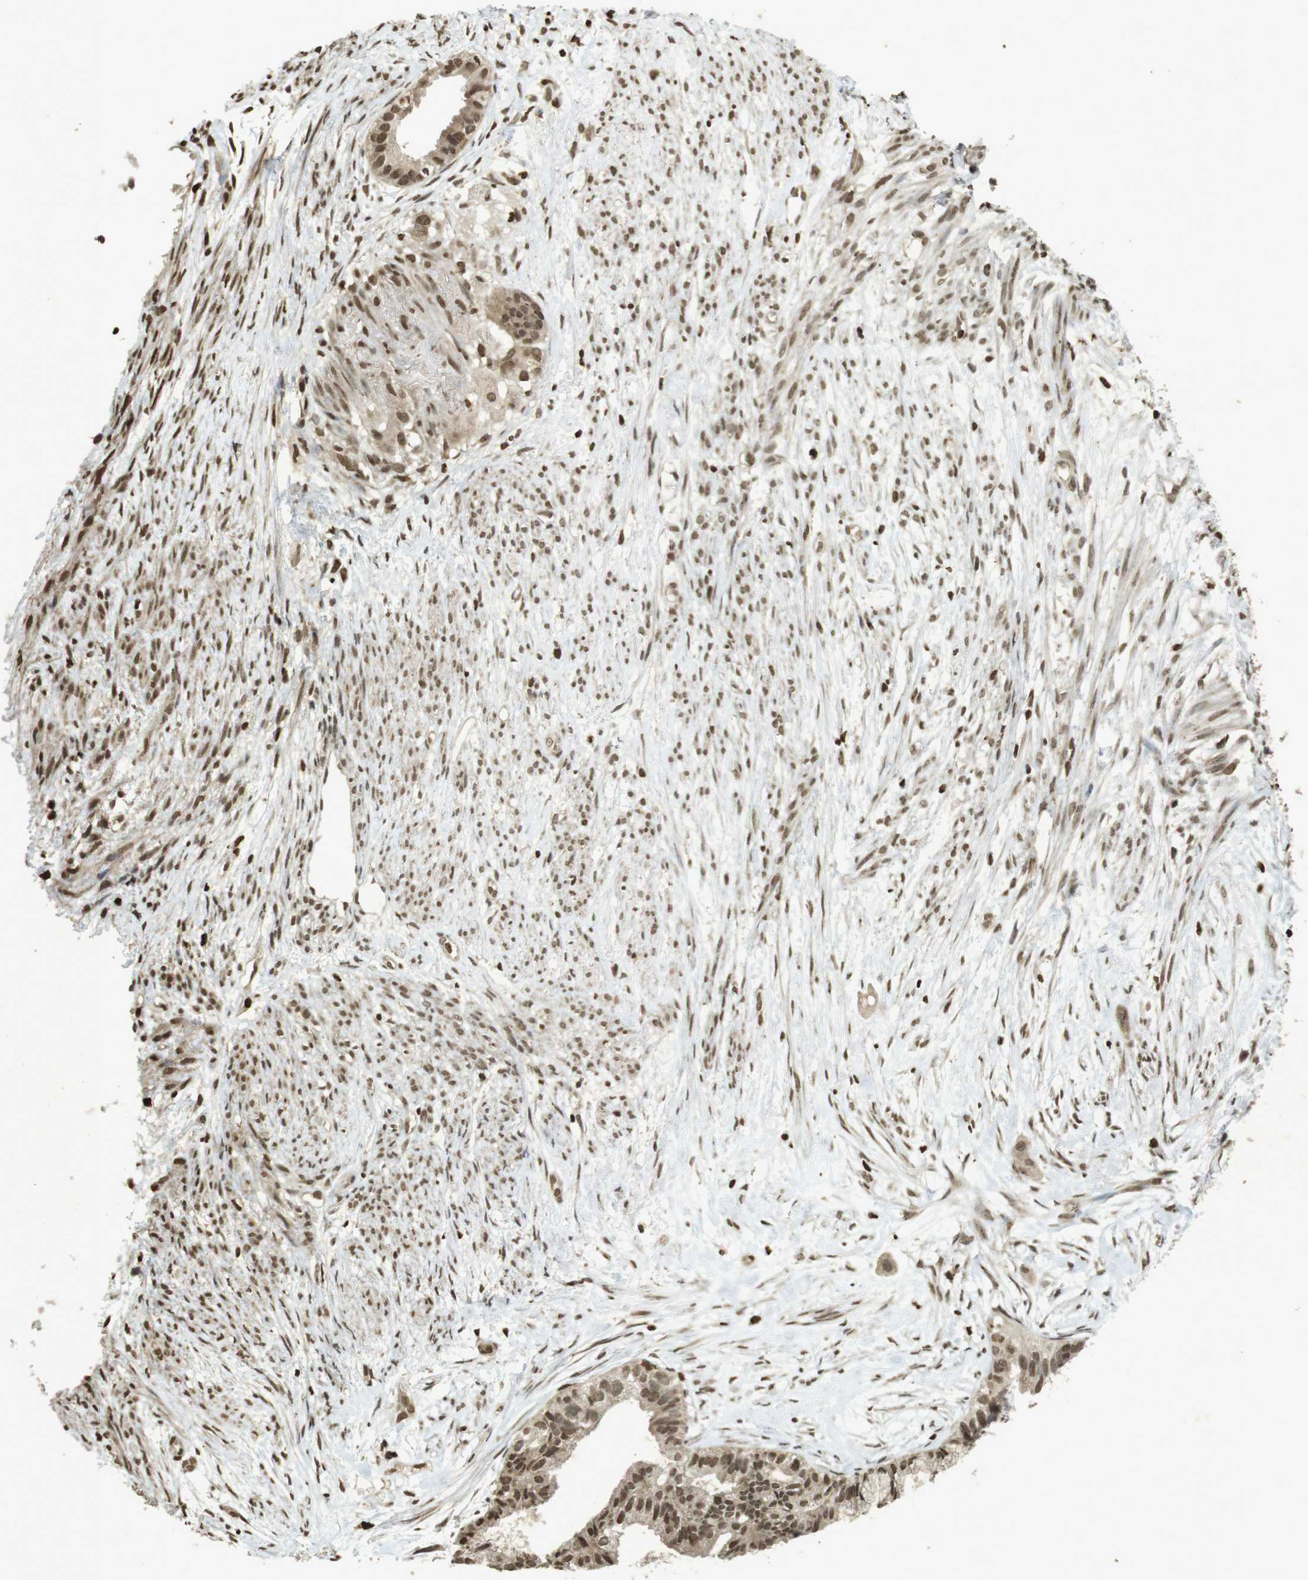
{"staining": {"intensity": "moderate", "quantity": ">75%", "location": "cytoplasmic/membranous,nuclear"}, "tissue": "cervical cancer", "cell_type": "Tumor cells", "image_type": "cancer", "snomed": [{"axis": "morphology", "description": "Normal tissue, NOS"}, {"axis": "morphology", "description": "Adenocarcinoma, NOS"}, {"axis": "topography", "description": "Cervix"}, {"axis": "topography", "description": "Endometrium"}], "caption": "Cervical cancer (adenocarcinoma) stained for a protein (brown) demonstrates moderate cytoplasmic/membranous and nuclear positive expression in about >75% of tumor cells.", "gene": "ORC4", "patient": {"sex": "female", "age": 86}}